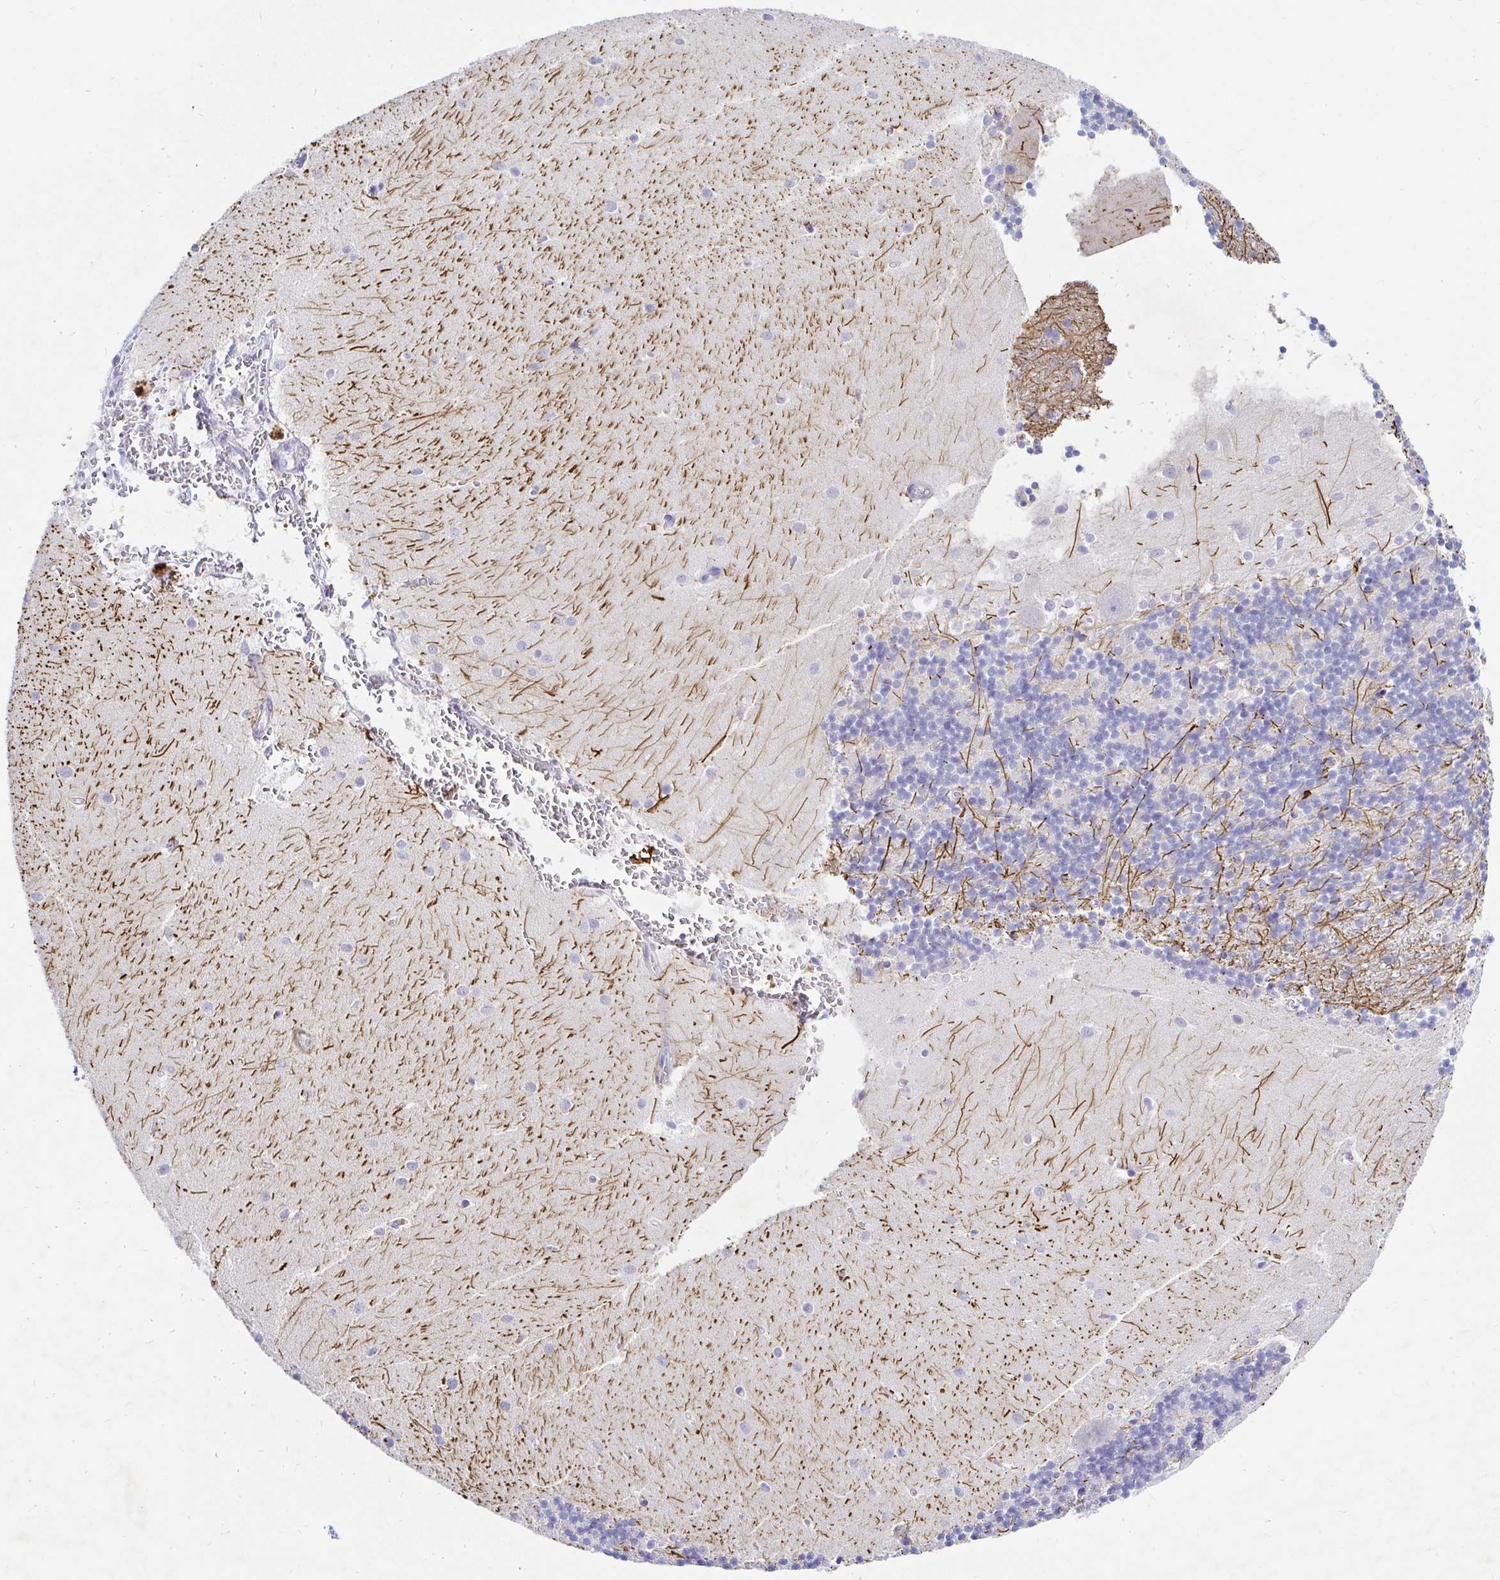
{"staining": {"intensity": "negative", "quantity": "none", "location": "none"}, "tissue": "cerebellum", "cell_type": "Cells in granular layer", "image_type": "normal", "snomed": [{"axis": "morphology", "description": "Normal tissue, NOS"}, {"axis": "topography", "description": "Cerebellum"}], "caption": "This is an immunohistochemistry image of normal cerebellum. There is no expression in cells in granular layer.", "gene": "NR2E1", "patient": {"sex": "male", "age": 54}}